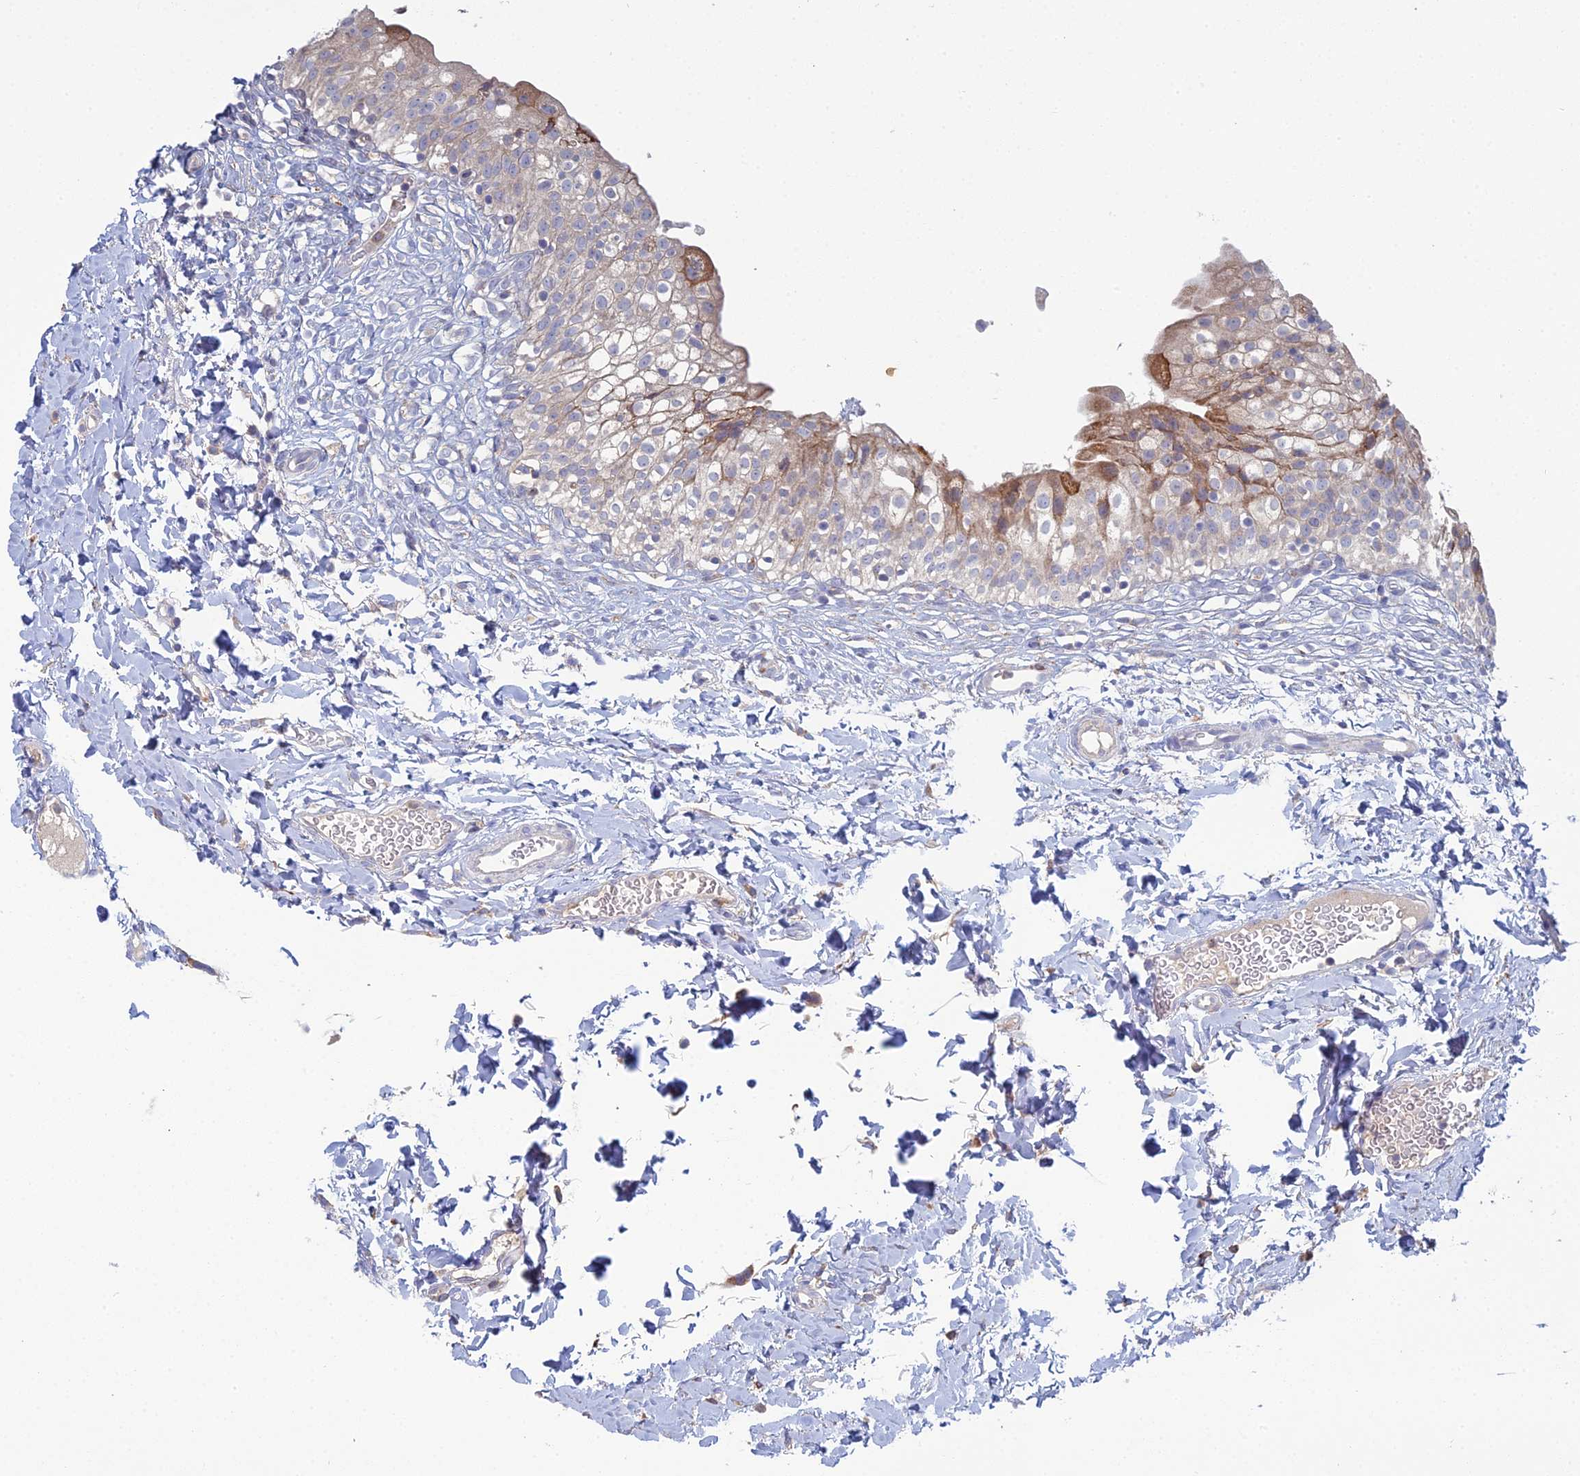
{"staining": {"intensity": "moderate", "quantity": "<25%", "location": "cytoplasmic/membranous"}, "tissue": "urinary bladder", "cell_type": "Urothelial cells", "image_type": "normal", "snomed": [{"axis": "morphology", "description": "Normal tissue, NOS"}, {"axis": "topography", "description": "Urinary bladder"}], "caption": "DAB immunohistochemical staining of normal urinary bladder shows moderate cytoplasmic/membranous protein expression in approximately <25% of urothelial cells. The protein of interest is stained brown, and the nuclei are stained in blue (DAB IHC with brightfield microscopy, high magnification).", "gene": "TRAPPC6A", "patient": {"sex": "male", "age": 55}}